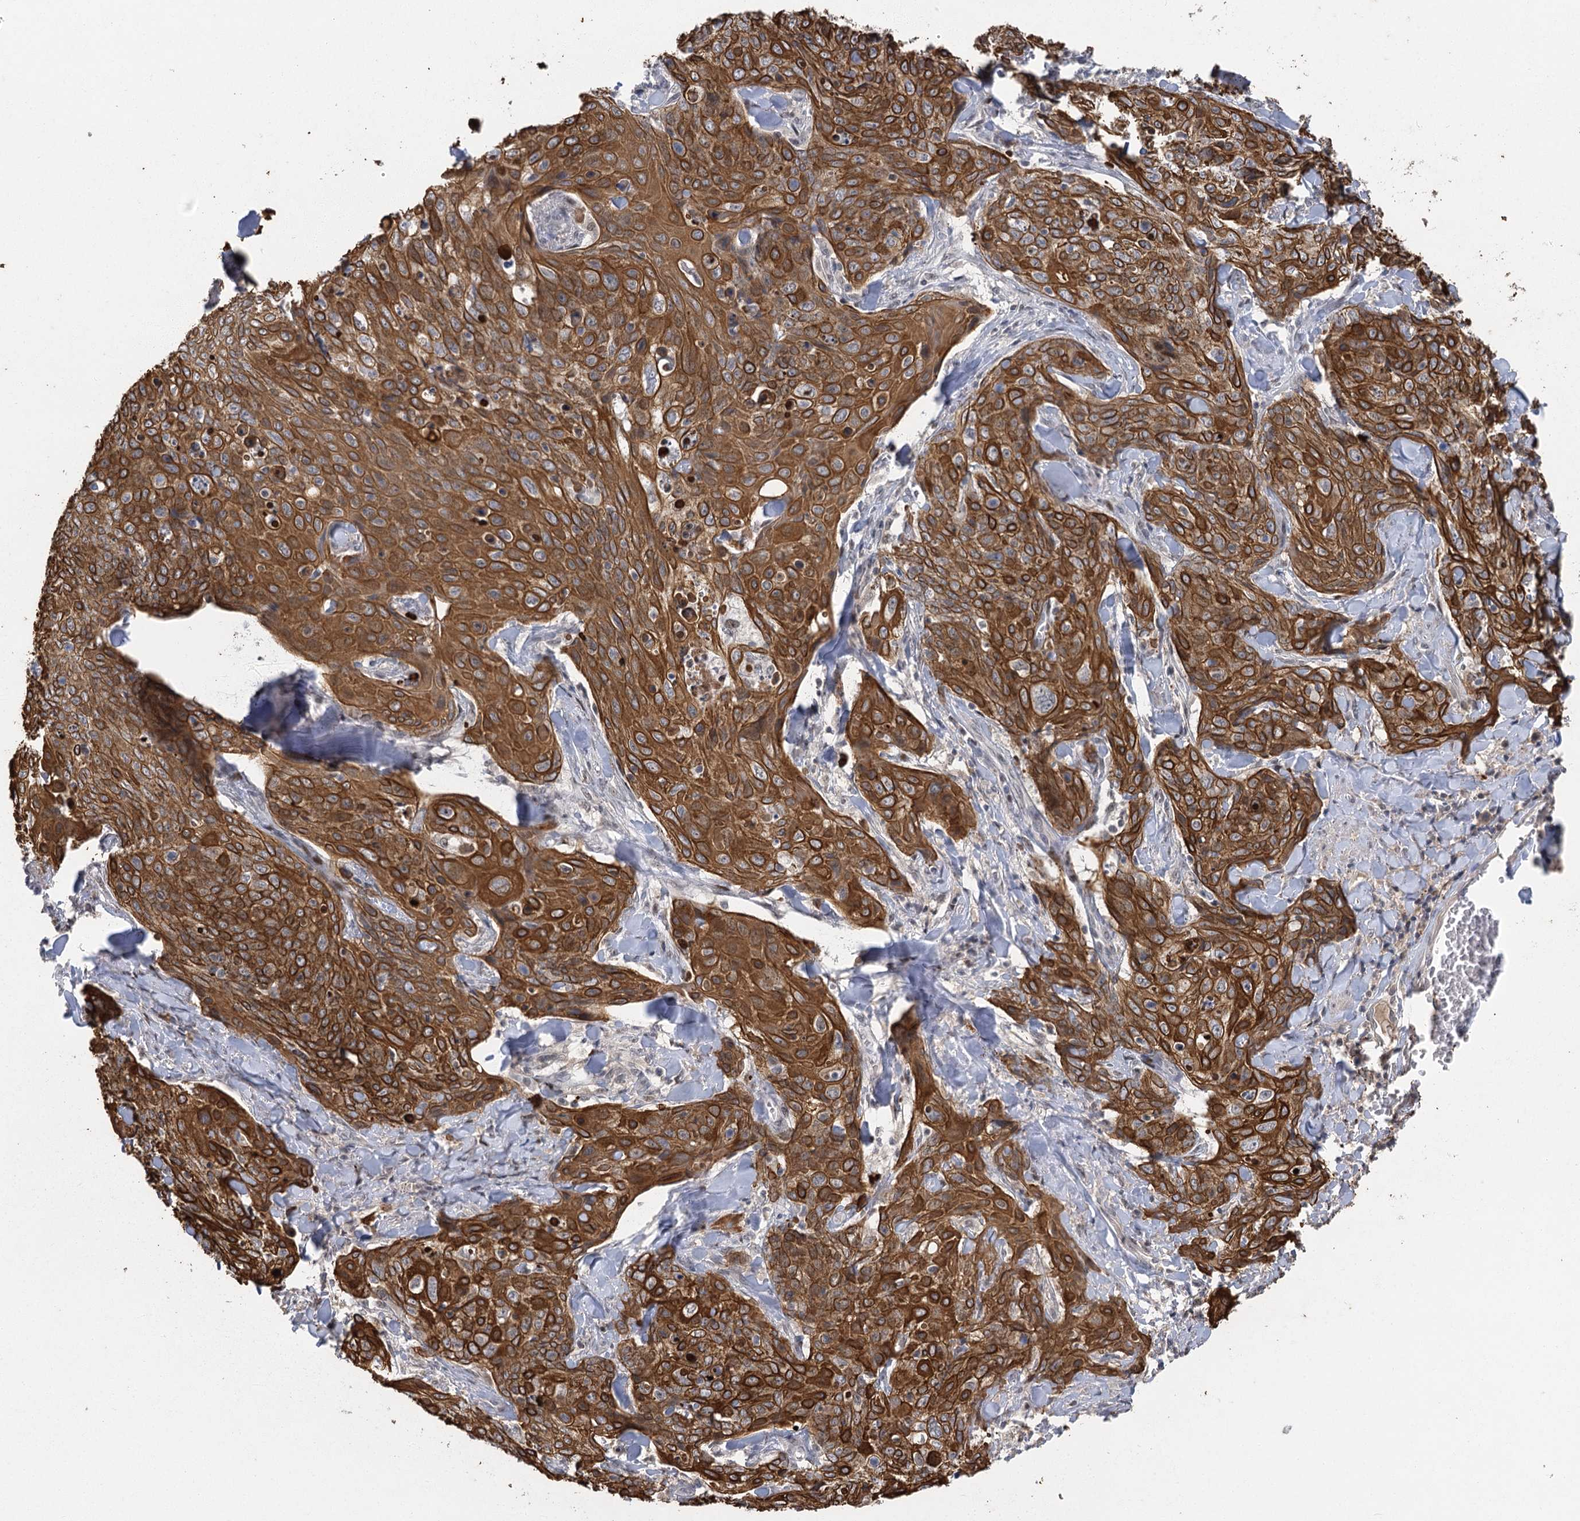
{"staining": {"intensity": "strong", "quantity": ">75%", "location": "cytoplasmic/membranous"}, "tissue": "skin cancer", "cell_type": "Tumor cells", "image_type": "cancer", "snomed": [{"axis": "morphology", "description": "Squamous cell carcinoma, NOS"}, {"axis": "topography", "description": "Skin"}, {"axis": "topography", "description": "Vulva"}], "caption": "Protein analysis of squamous cell carcinoma (skin) tissue reveals strong cytoplasmic/membranous staining in about >75% of tumor cells. Using DAB (3,3'-diaminobenzidine) (brown) and hematoxylin (blue) stains, captured at high magnification using brightfield microscopy.", "gene": "IL11RA", "patient": {"sex": "female", "age": 85}}